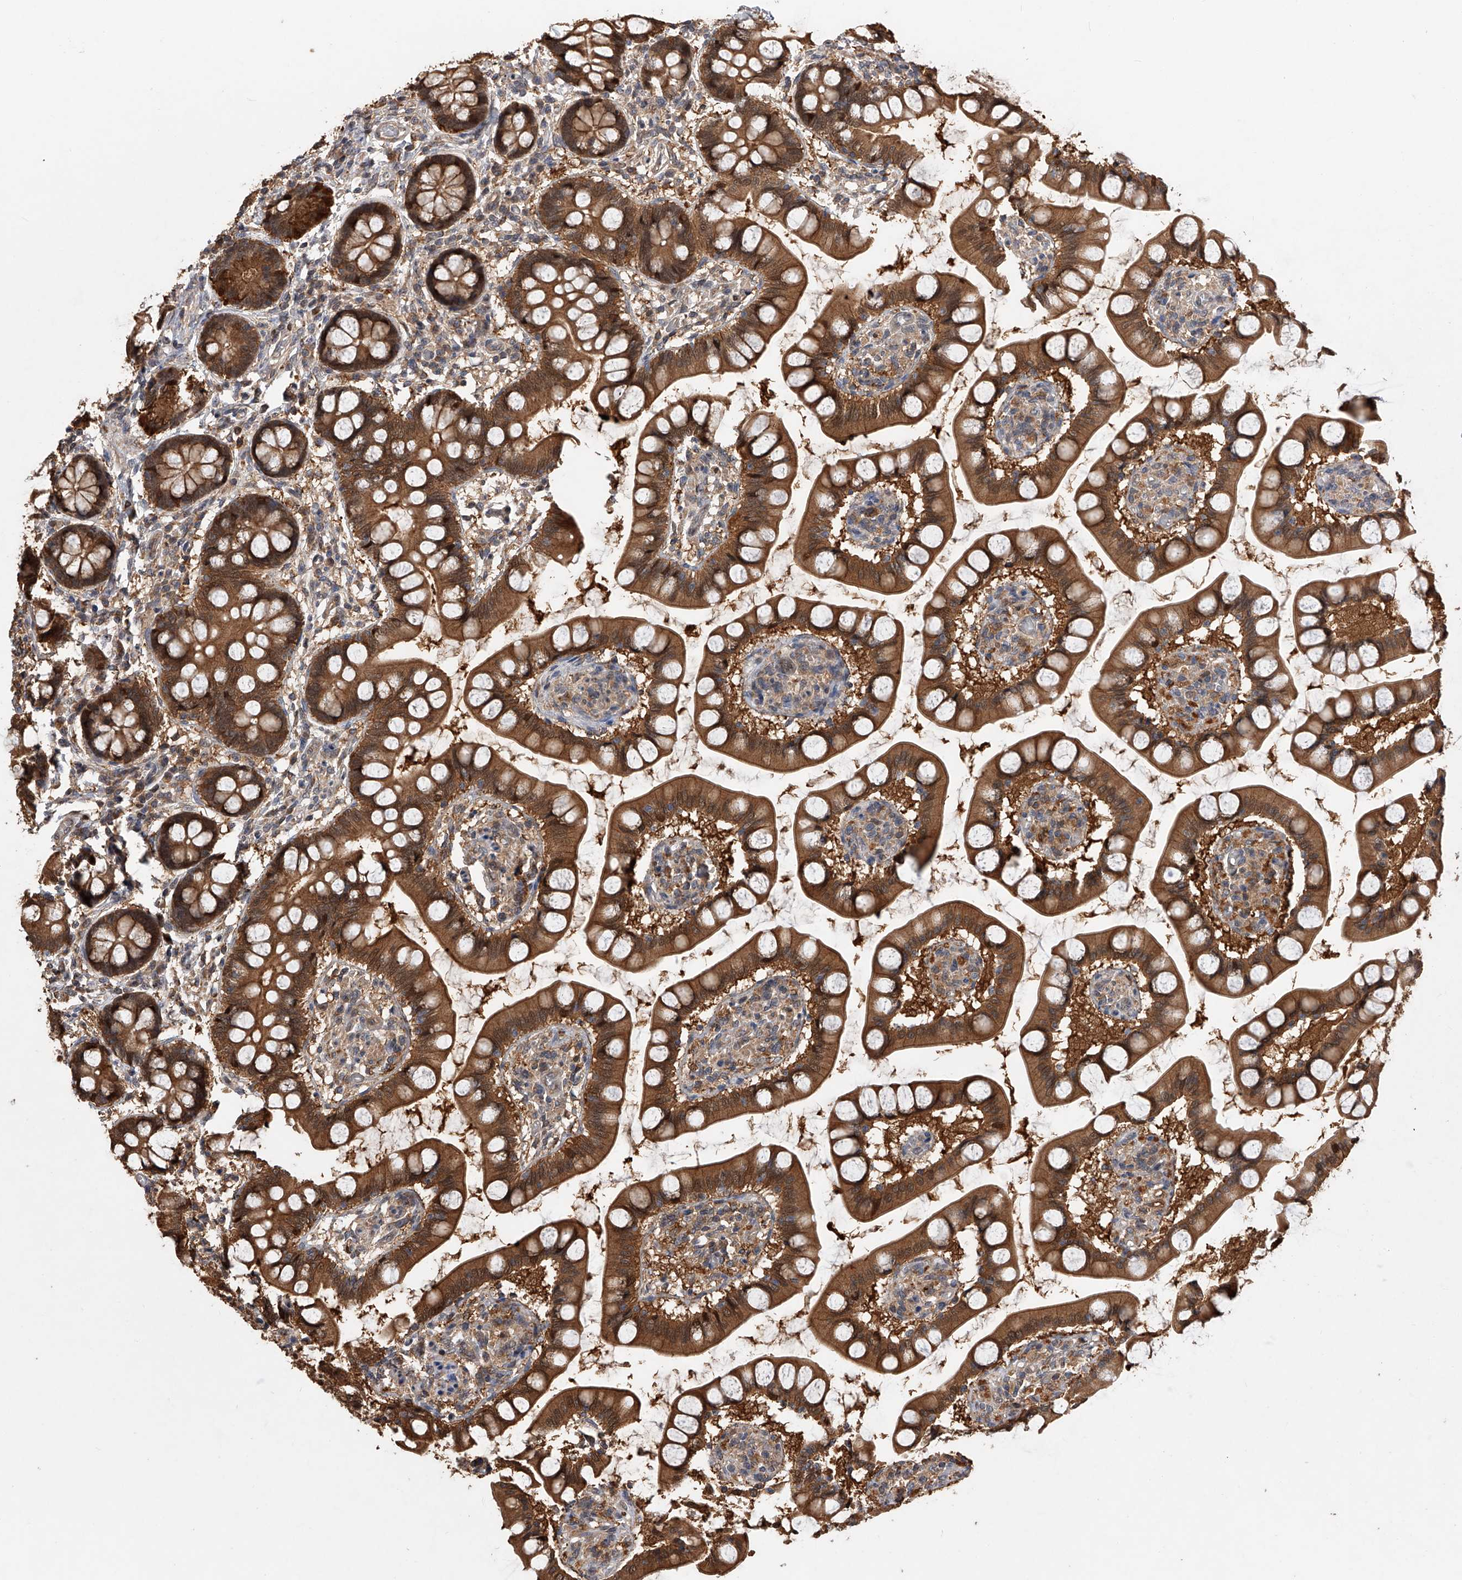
{"staining": {"intensity": "strong", "quantity": ">75%", "location": "cytoplasmic/membranous,nuclear"}, "tissue": "small intestine", "cell_type": "Glandular cells", "image_type": "normal", "snomed": [{"axis": "morphology", "description": "Normal tissue, NOS"}, {"axis": "topography", "description": "Small intestine"}], "caption": "Immunohistochemistry (IHC) of benign small intestine exhibits high levels of strong cytoplasmic/membranous,nuclear expression in approximately >75% of glandular cells.", "gene": "GMDS", "patient": {"sex": "male", "age": 52}}